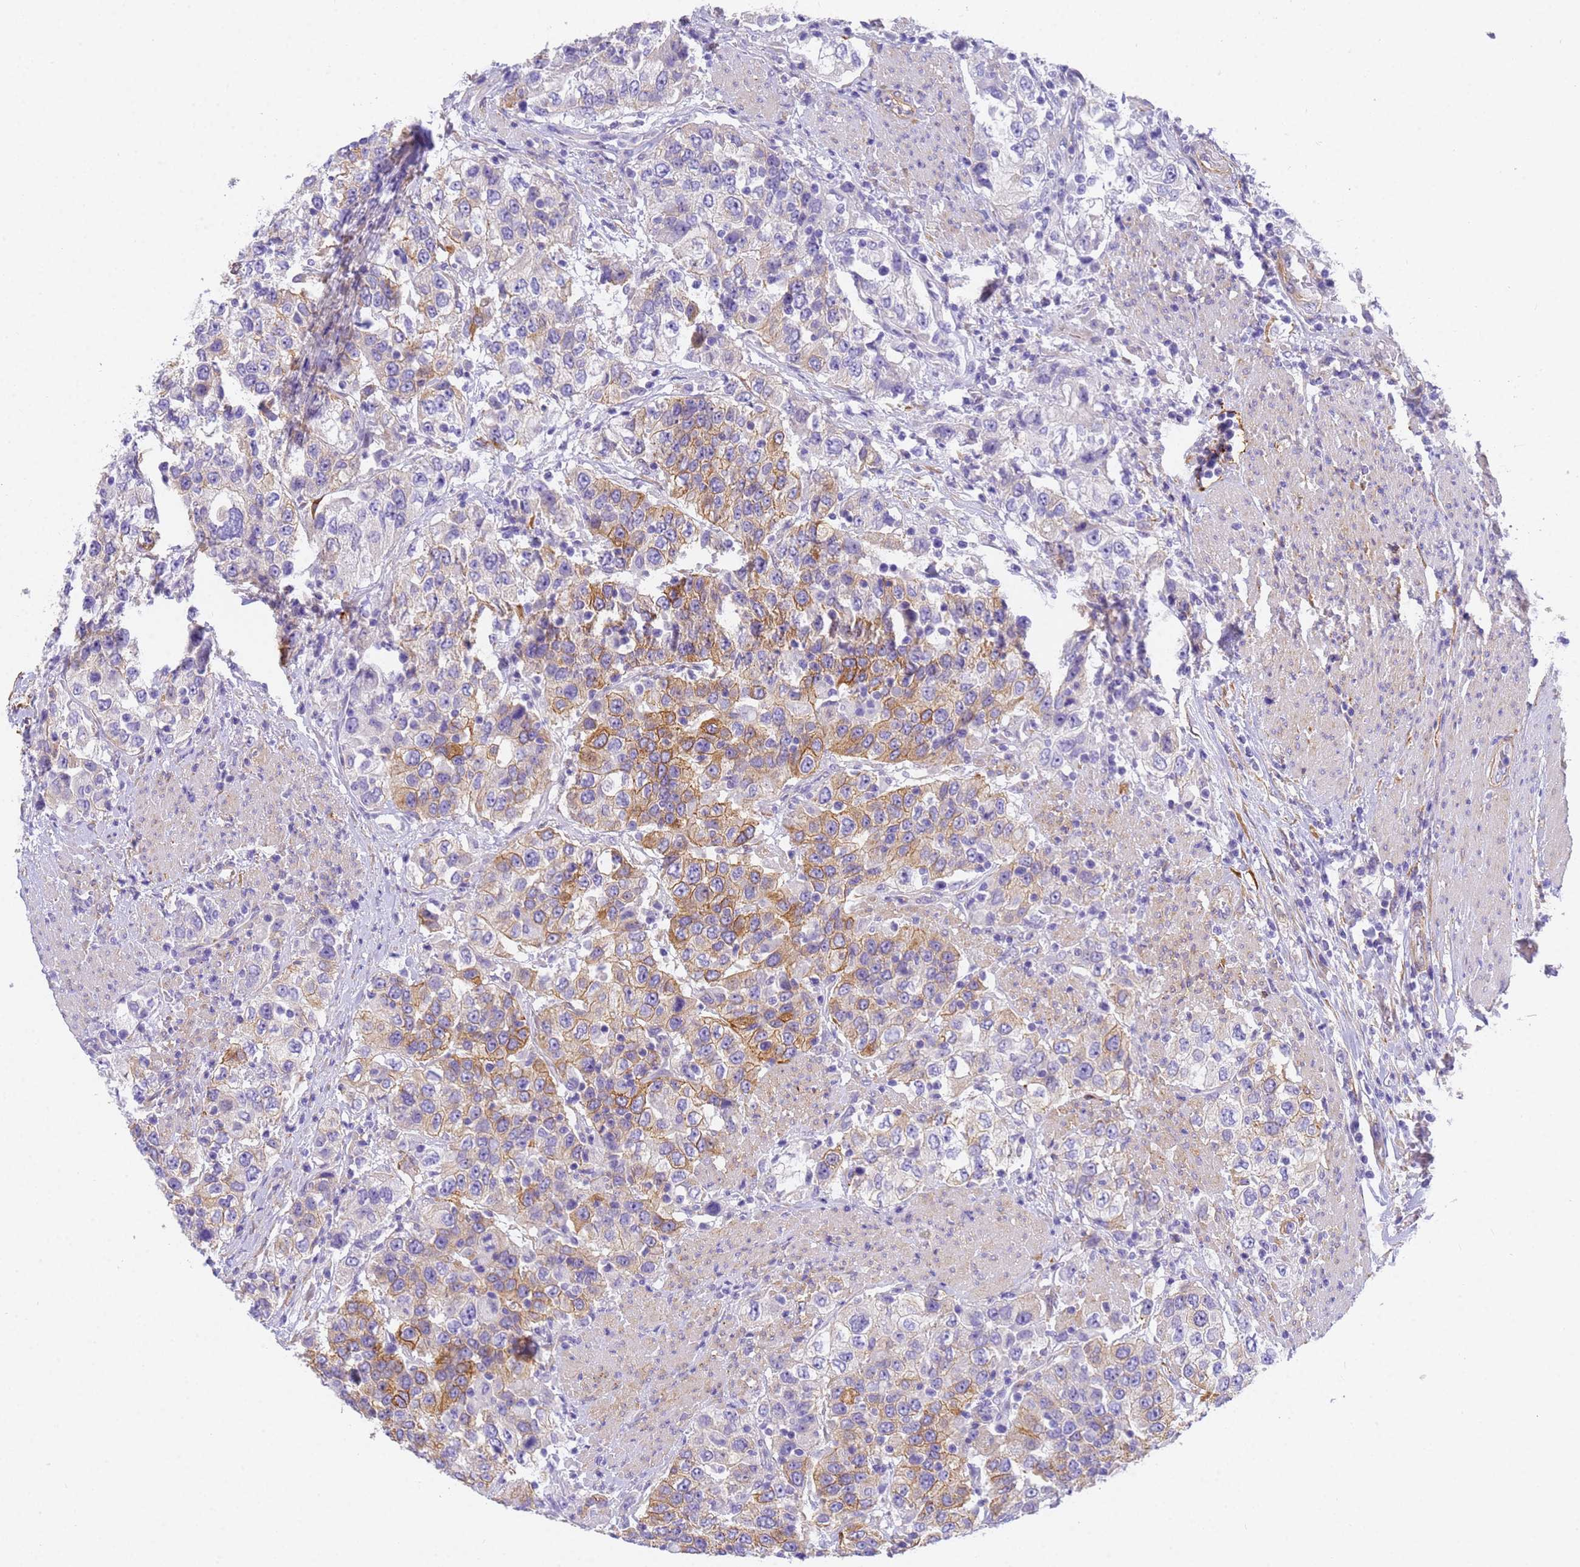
{"staining": {"intensity": "moderate", "quantity": "<25%", "location": "cytoplasmic/membranous"}, "tissue": "urothelial cancer", "cell_type": "Tumor cells", "image_type": "cancer", "snomed": [{"axis": "morphology", "description": "Urothelial carcinoma, High grade"}, {"axis": "topography", "description": "Urinary bladder"}], "caption": "Urothelial carcinoma (high-grade) stained with DAB (3,3'-diaminobenzidine) IHC shows low levels of moderate cytoplasmic/membranous staining in approximately <25% of tumor cells.", "gene": "MVB12A", "patient": {"sex": "female", "age": 80}}